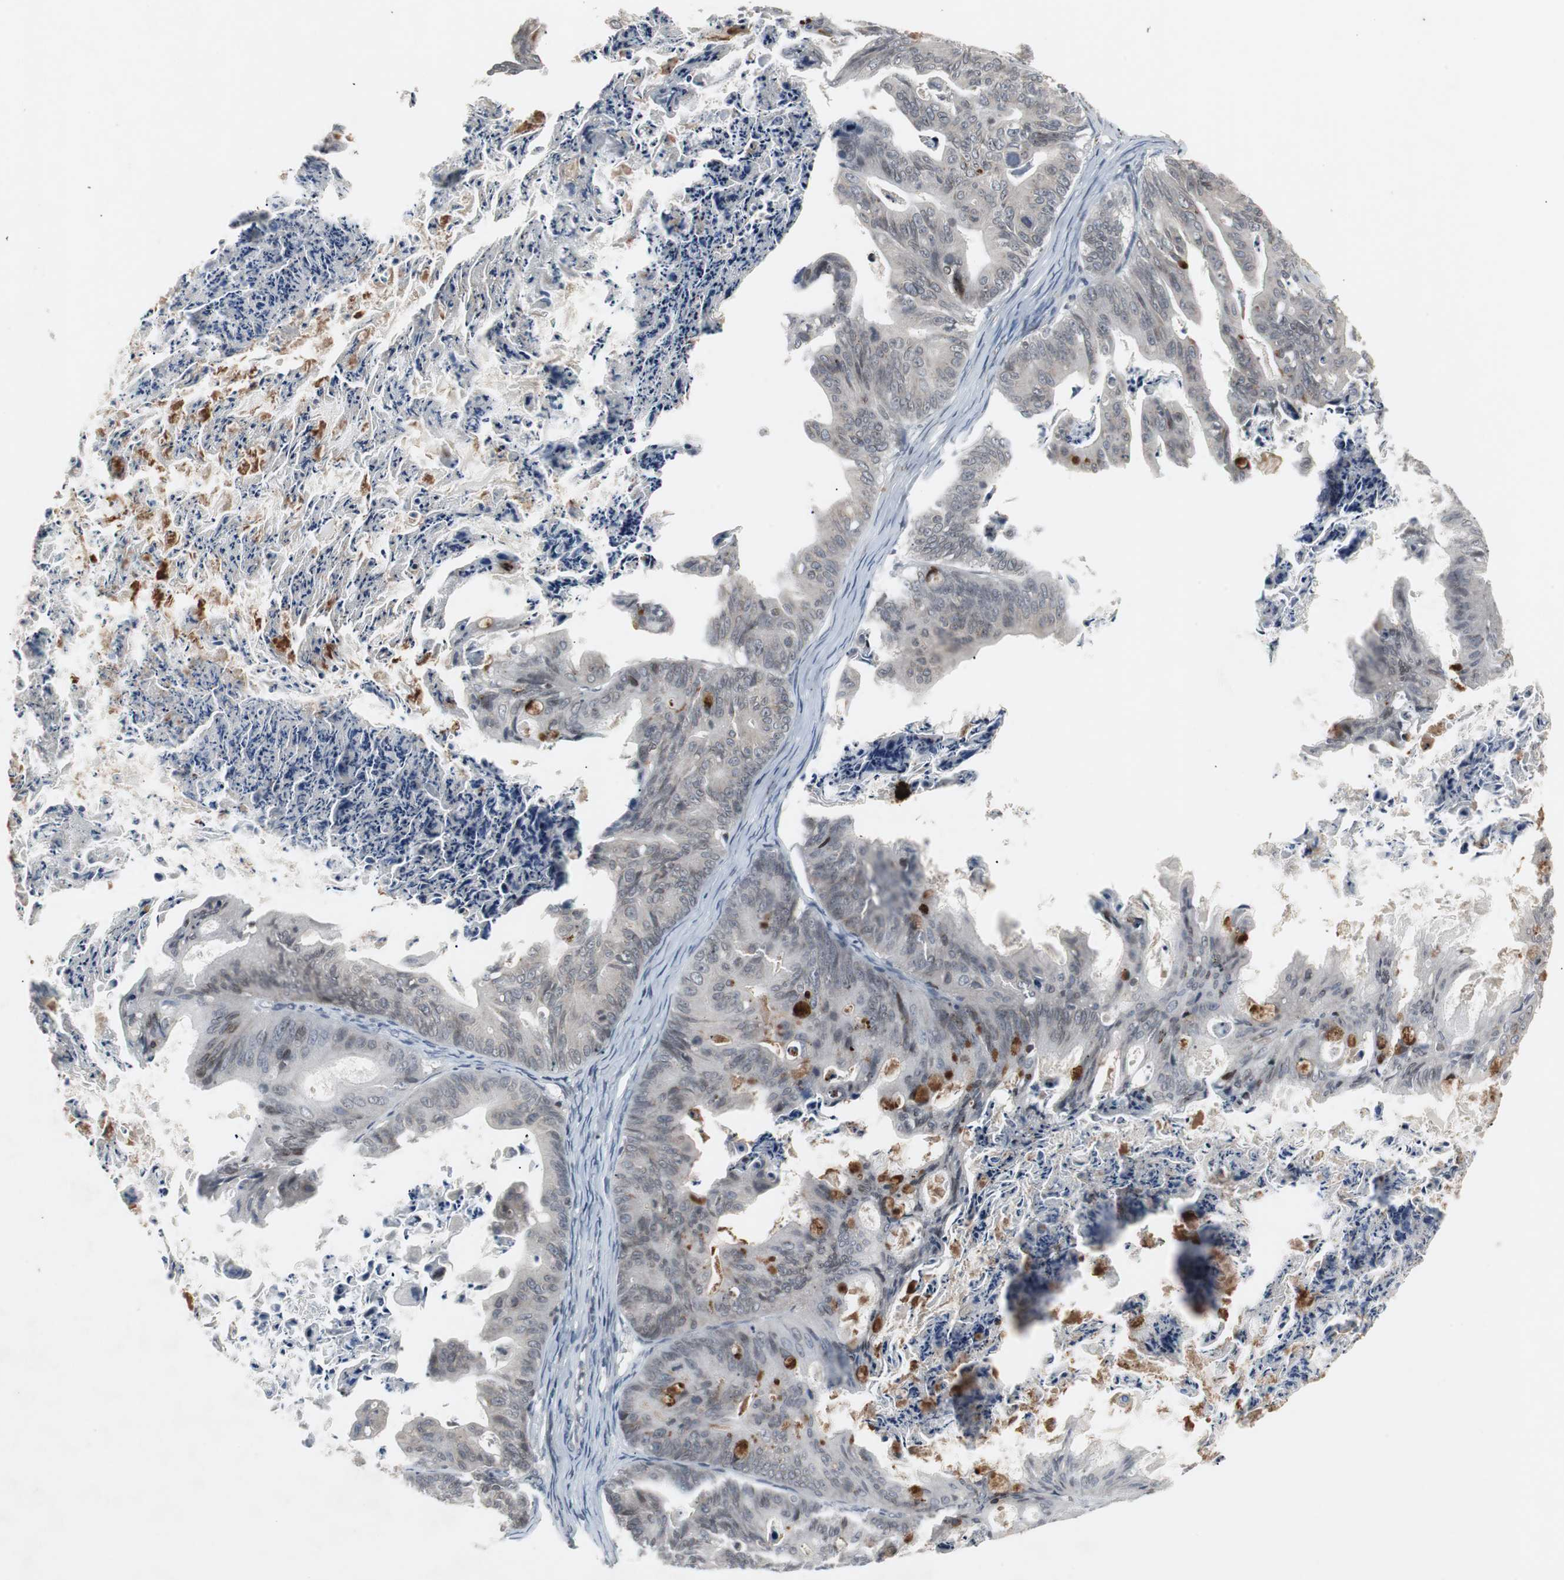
{"staining": {"intensity": "strong", "quantity": "<25%", "location": "cytoplasmic/membranous"}, "tissue": "ovarian cancer", "cell_type": "Tumor cells", "image_type": "cancer", "snomed": [{"axis": "morphology", "description": "Cystadenocarcinoma, mucinous, NOS"}, {"axis": "topography", "description": "Ovary"}], "caption": "Ovarian cancer stained with immunohistochemistry shows strong cytoplasmic/membranous expression in approximately <25% of tumor cells.", "gene": "ZNF396", "patient": {"sex": "female", "age": 36}}